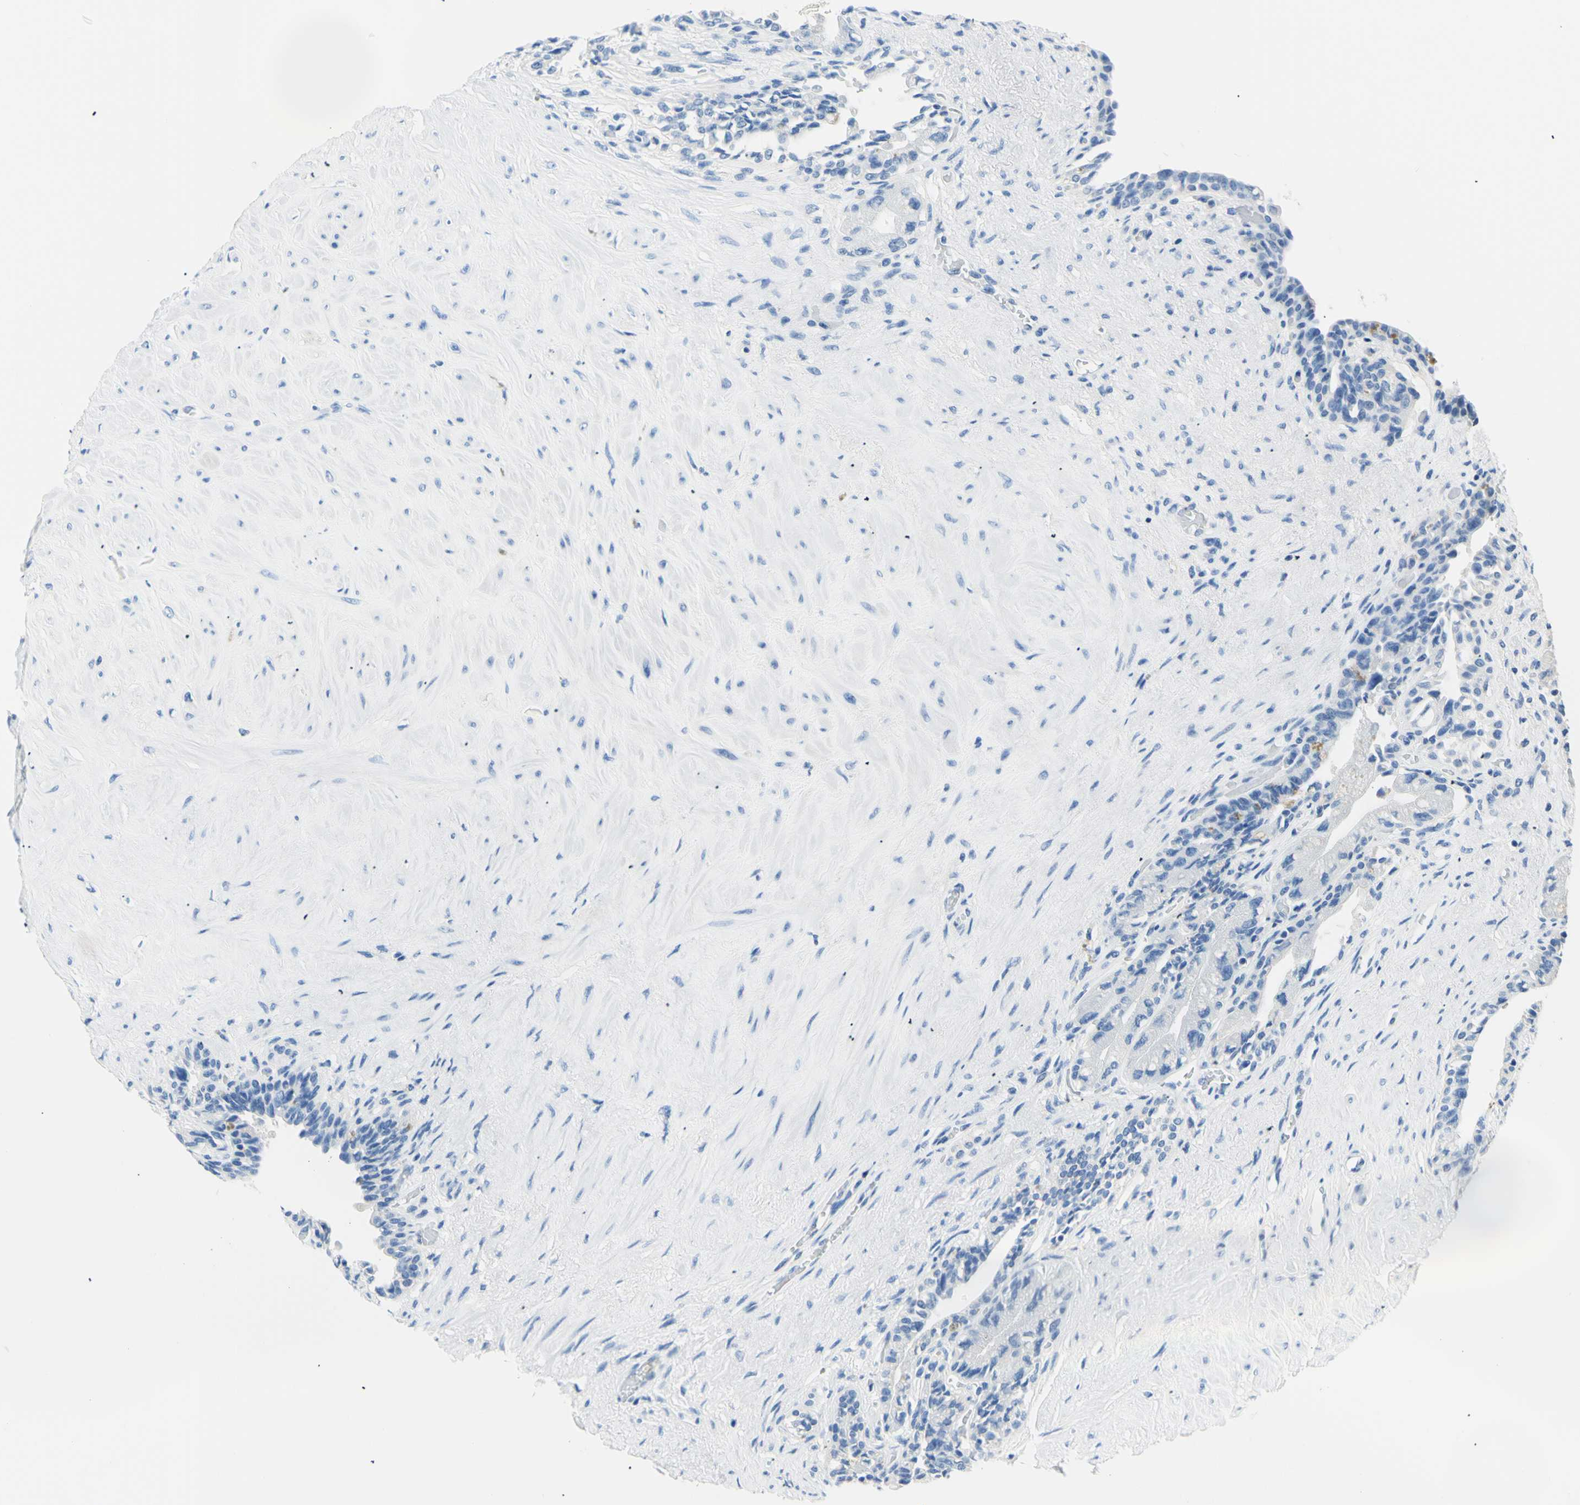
{"staining": {"intensity": "negative", "quantity": "none", "location": "none"}, "tissue": "seminal vesicle", "cell_type": "Glandular cells", "image_type": "normal", "snomed": [{"axis": "morphology", "description": "Normal tissue, NOS"}, {"axis": "topography", "description": "Seminal veicle"}], "caption": "High power microscopy image of an immunohistochemistry (IHC) image of benign seminal vesicle, revealing no significant staining in glandular cells. (DAB (3,3'-diaminobenzidine) immunohistochemistry visualized using brightfield microscopy, high magnification).", "gene": "HPCA", "patient": {"sex": "male", "age": 63}}